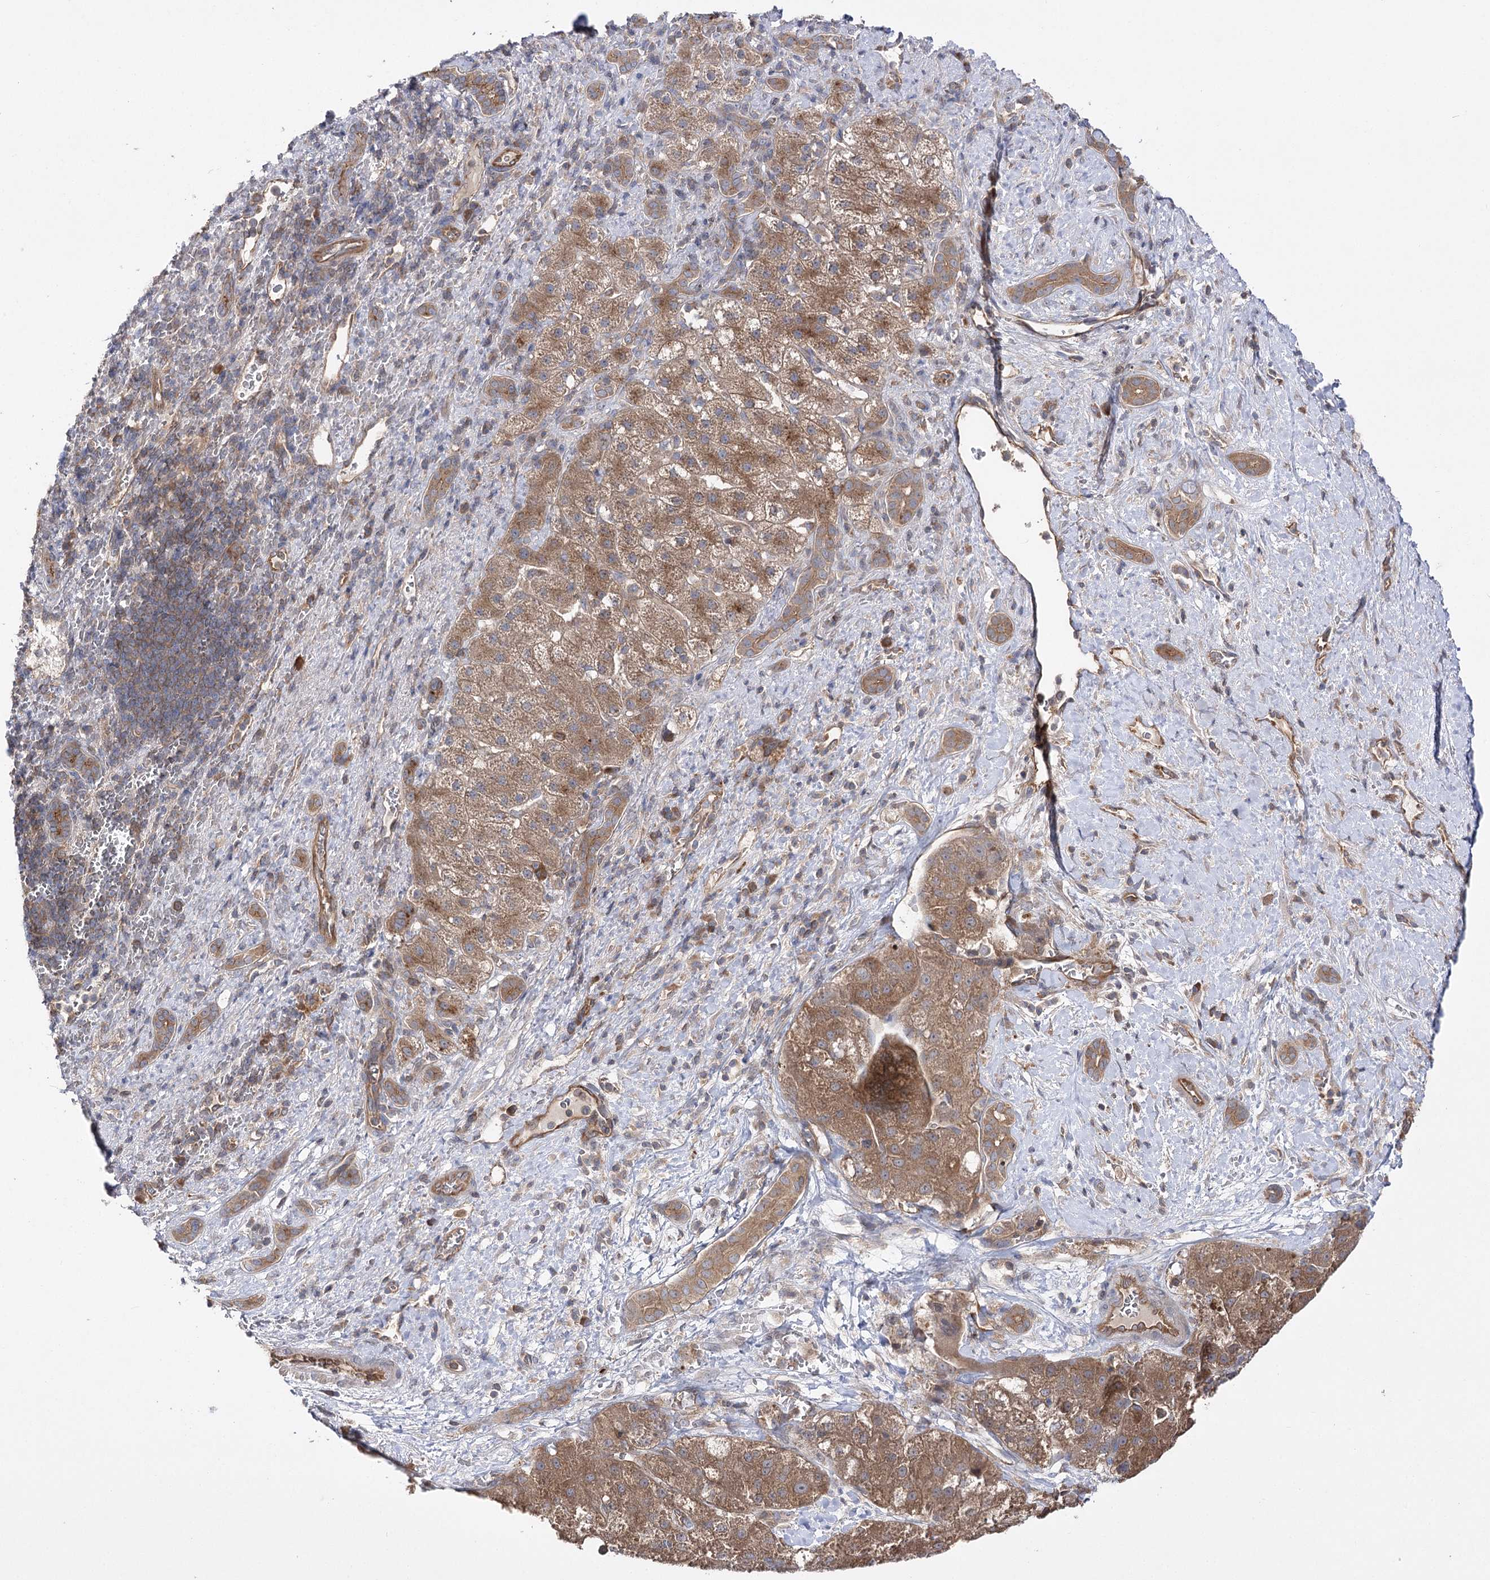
{"staining": {"intensity": "moderate", "quantity": ">75%", "location": "cytoplasmic/membranous"}, "tissue": "liver cancer", "cell_type": "Tumor cells", "image_type": "cancer", "snomed": [{"axis": "morphology", "description": "Normal tissue, NOS"}, {"axis": "morphology", "description": "Carcinoma, Hepatocellular, NOS"}, {"axis": "topography", "description": "Liver"}], "caption": "Human liver cancer (hepatocellular carcinoma) stained for a protein (brown) shows moderate cytoplasmic/membranous positive expression in approximately >75% of tumor cells.", "gene": "BCR", "patient": {"sex": "male", "age": 57}}